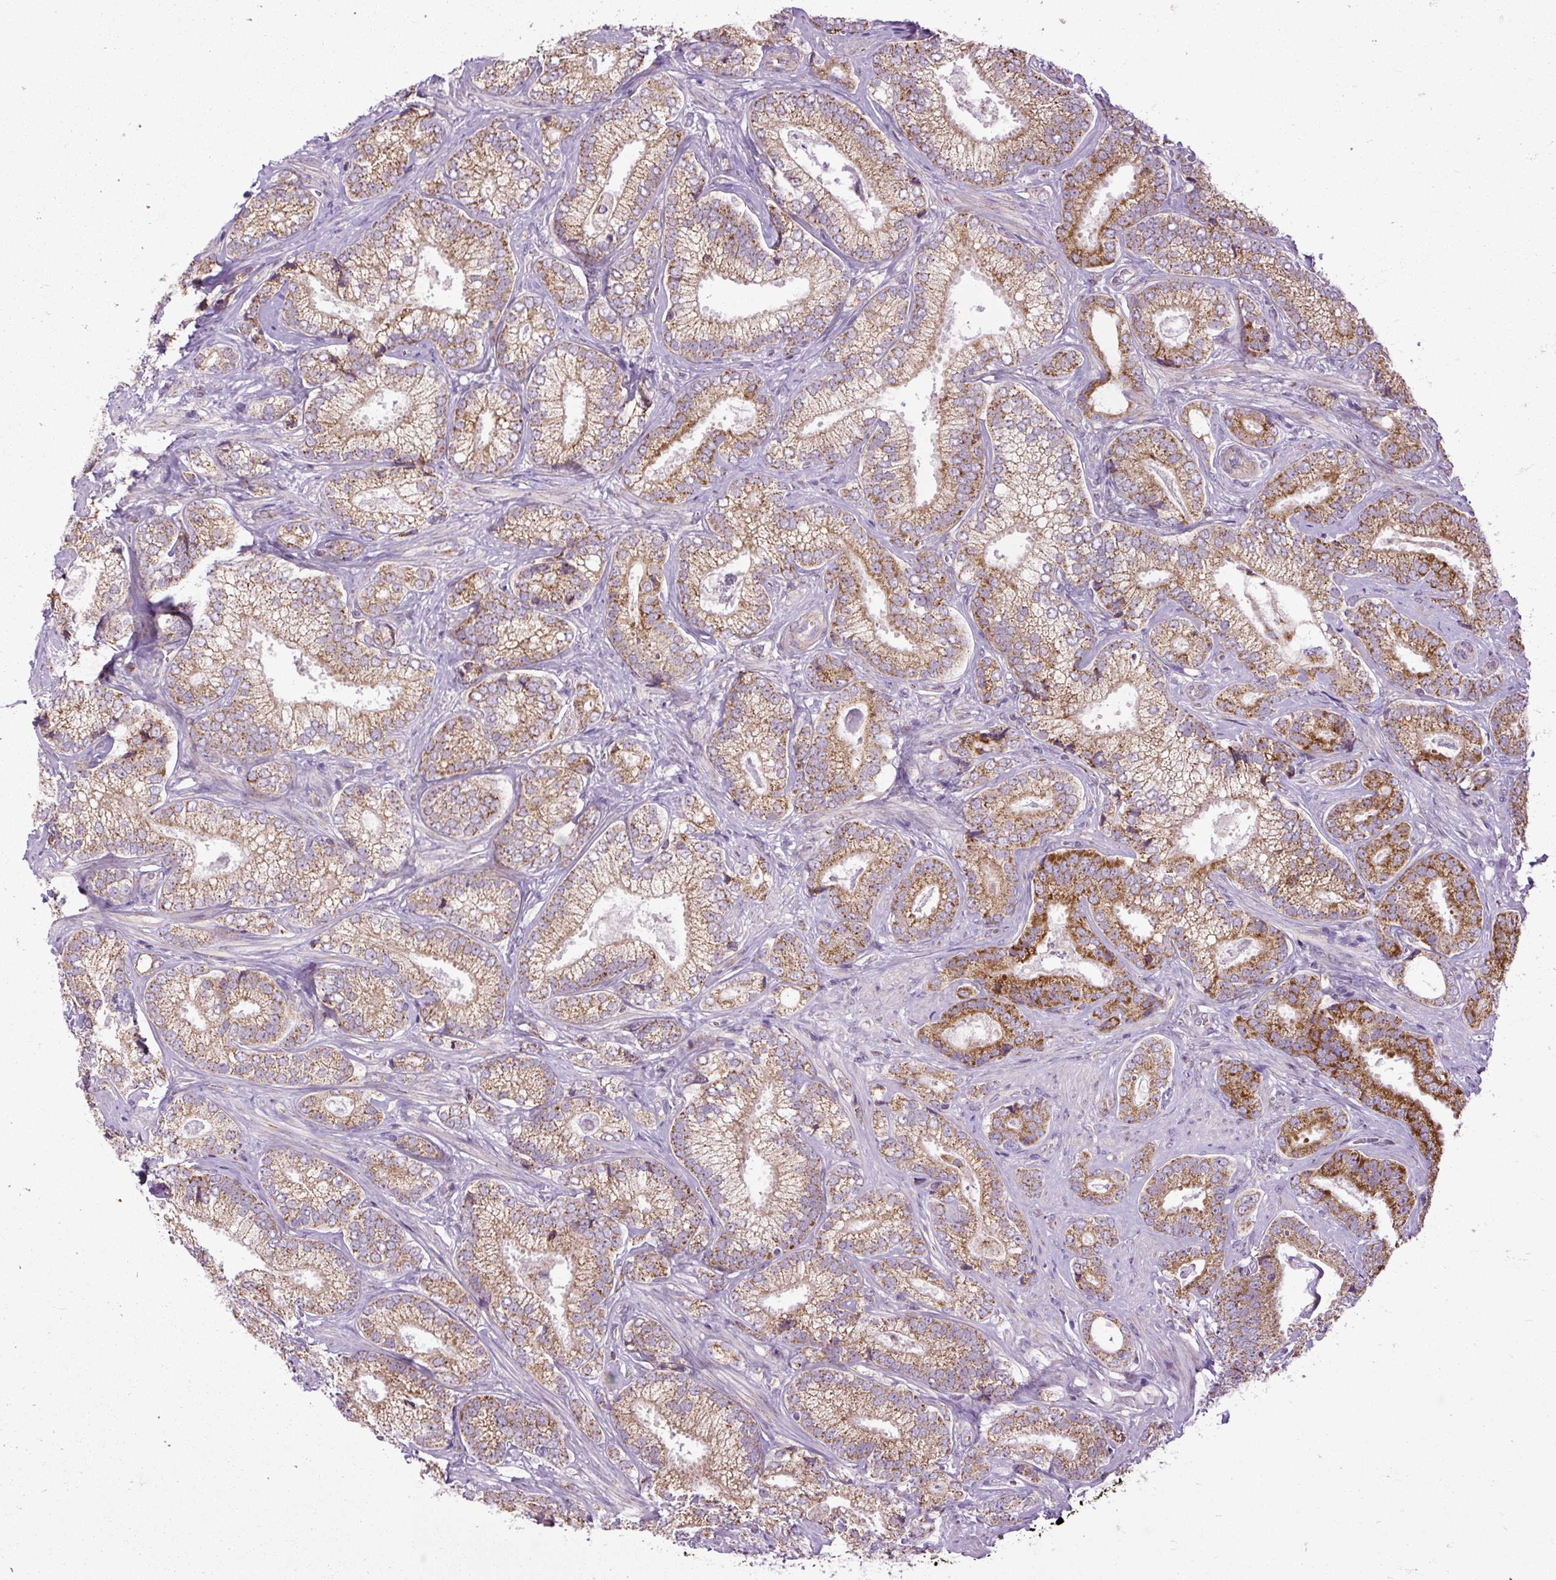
{"staining": {"intensity": "moderate", "quantity": ">75%", "location": "cytoplasmic/membranous"}, "tissue": "prostate cancer", "cell_type": "Tumor cells", "image_type": "cancer", "snomed": [{"axis": "morphology", "description": "Adenocarcinoma, Low grade"}, {"axis": "topography", "description": "Prostate"}], "caption": "Immunohistochemical staining of low-grade adenocarcinoma (prostate) reveals medium levels of moderate cytoplasmic/membranous protein positivity in about >75% of tumor cells.", "gene": "TM2D3", "patient": {"sex": "male", "age": 63}}